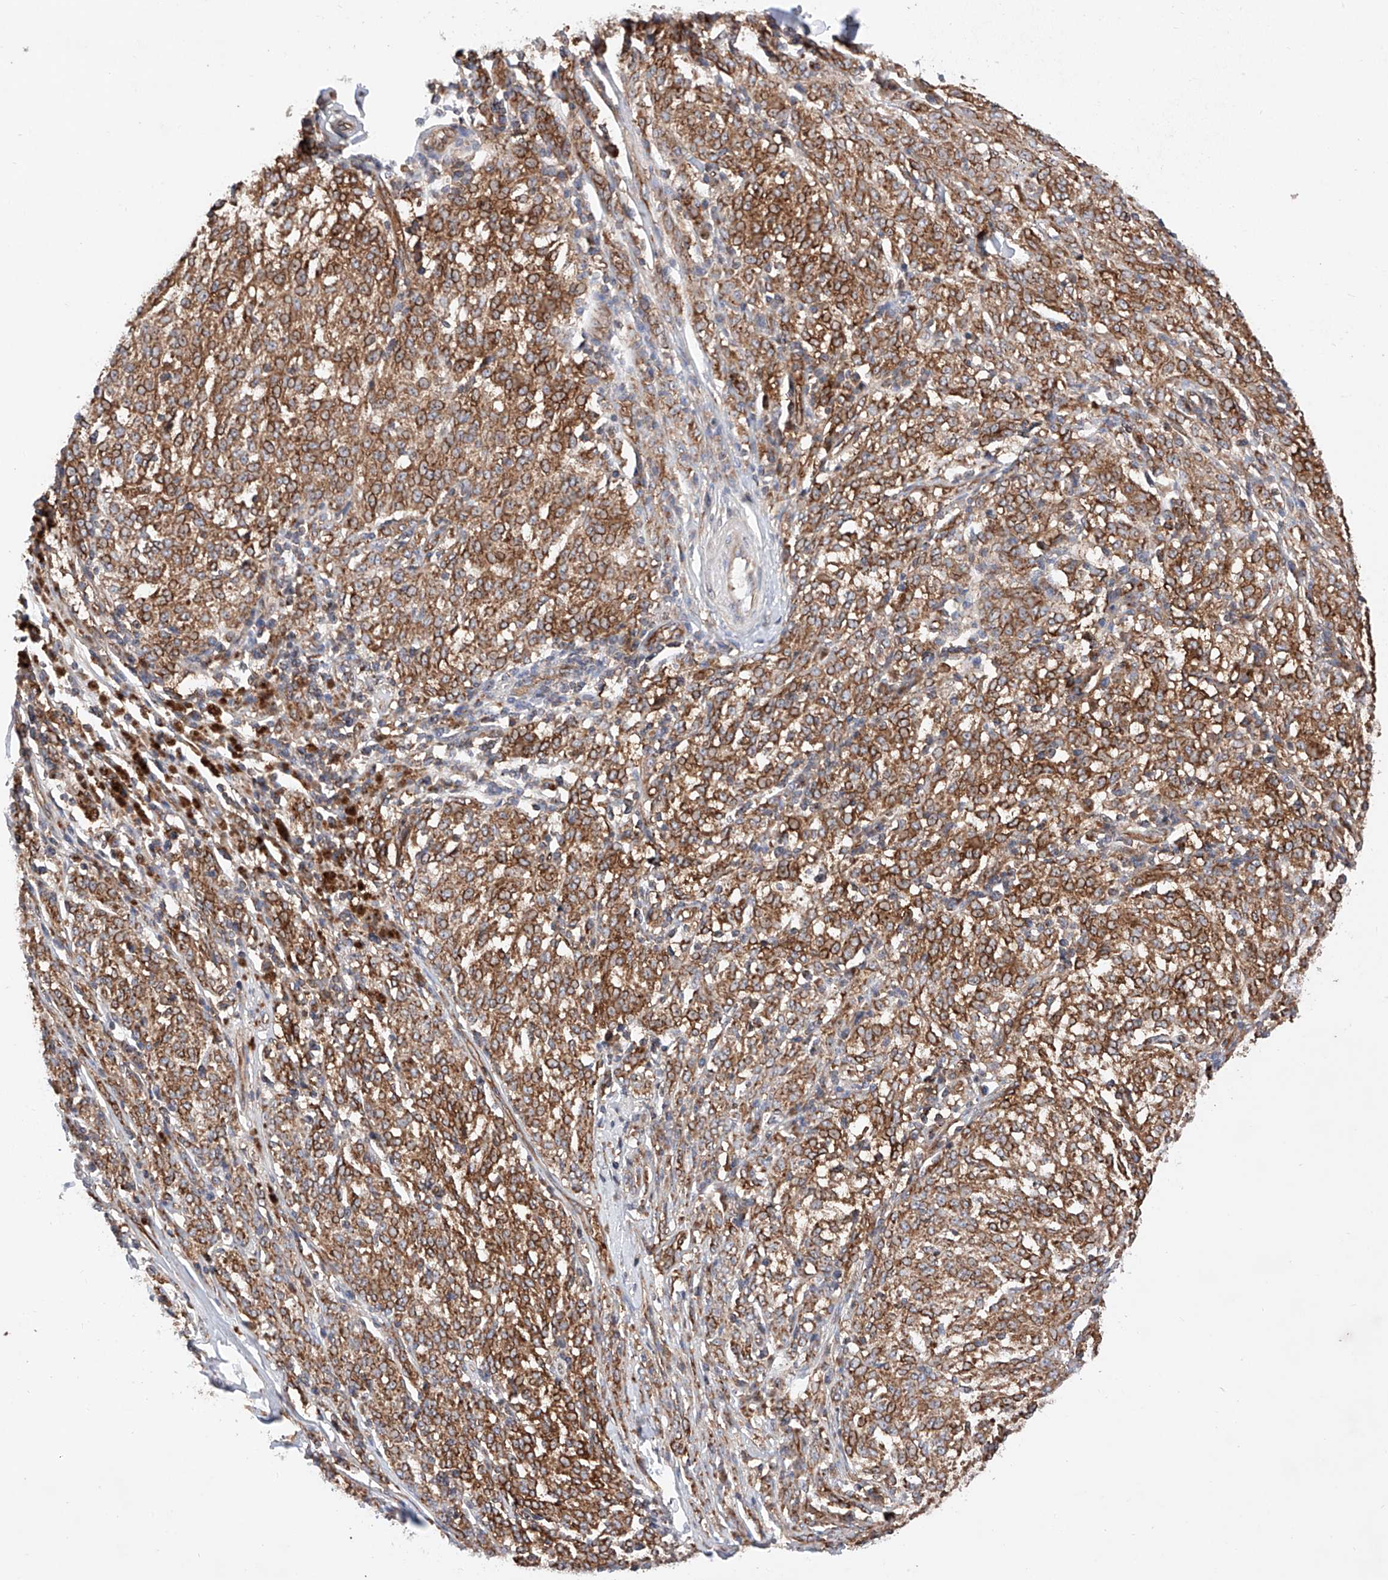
{"staining": {"intensity": "moderate", "quantity": ">75%", "location": "cytoplasmic/membranous"}, "tissue": "melanoma", "cell_type": "Tumor cells", "image_type": "cancer", "snomed": [{"axis": "morphology", "description": "Malignant melanoma, NOS"}, {"axis": "topography", "description": "Skin"}], "caption": "Protein expression analysis of malignant melanoma reveals moderate cytoplasmic/membranous staining in approximately >75% of tumor cells.", "gene": "NR1D1", "patient": {"sex": "female", "age": 72}}